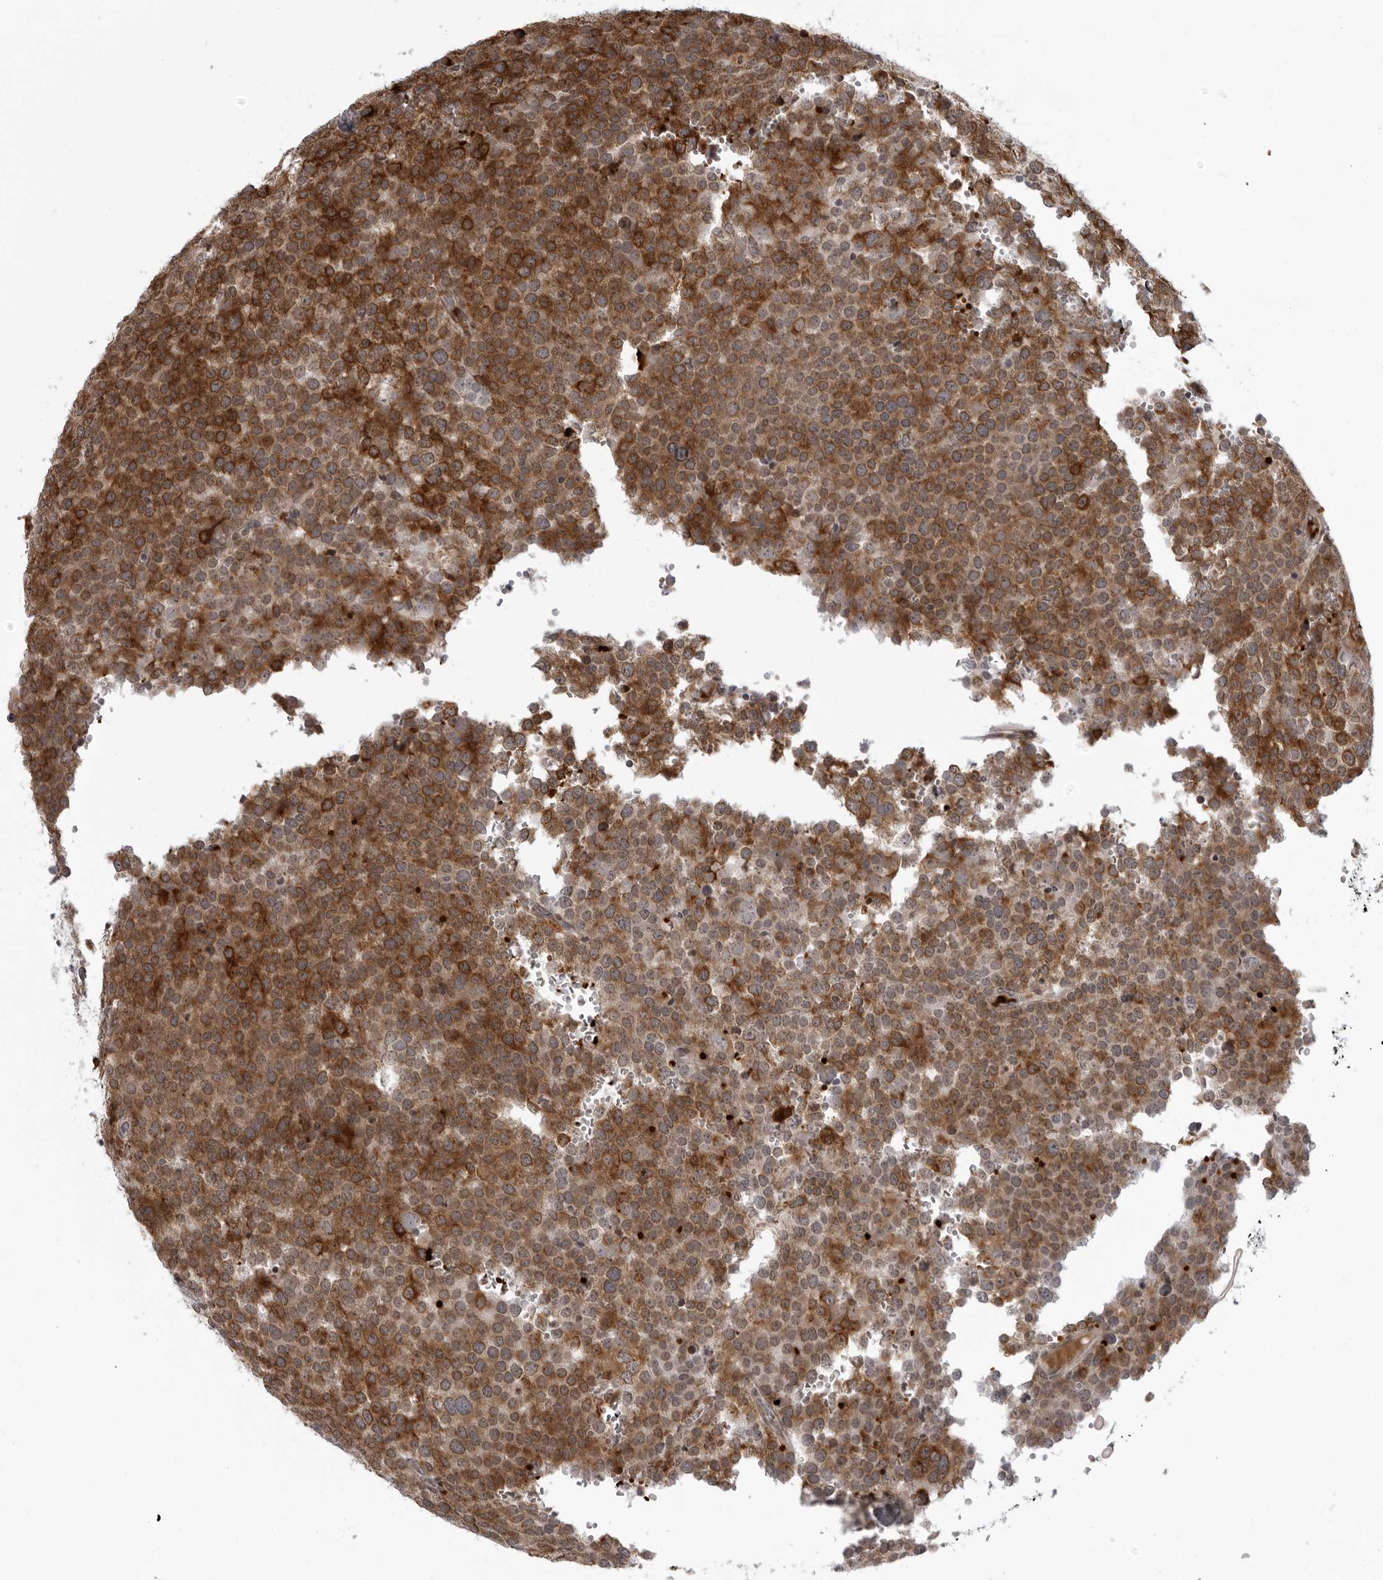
{"staining": {"intensity": "strong", "quantity": ">75%", "location": "cytoplasmic/membranous"}, "tissue": "testis cancer", "cell_type": "Tumor cells", "image_type": "cancer", "snomed": [{"axis": "morphology", "description": "Seminoma, NOS"}, {"axis": "topography", "description": "Testis"}], "caption": "Immunohistochemistry staining of testis cancer (seminoma), which demonstrates high levels of strong cytoplasmic/membranous positivity in approximately >75% of tumor cells indicating strong cytoplasmic/membranous protein staining. The staining was performed using DAB (brown) for protein detection and nuclei were counterstained in hematoxylin (blue).", "gene": "THOP1", "patient": {"sex": "male", "age": 71}}